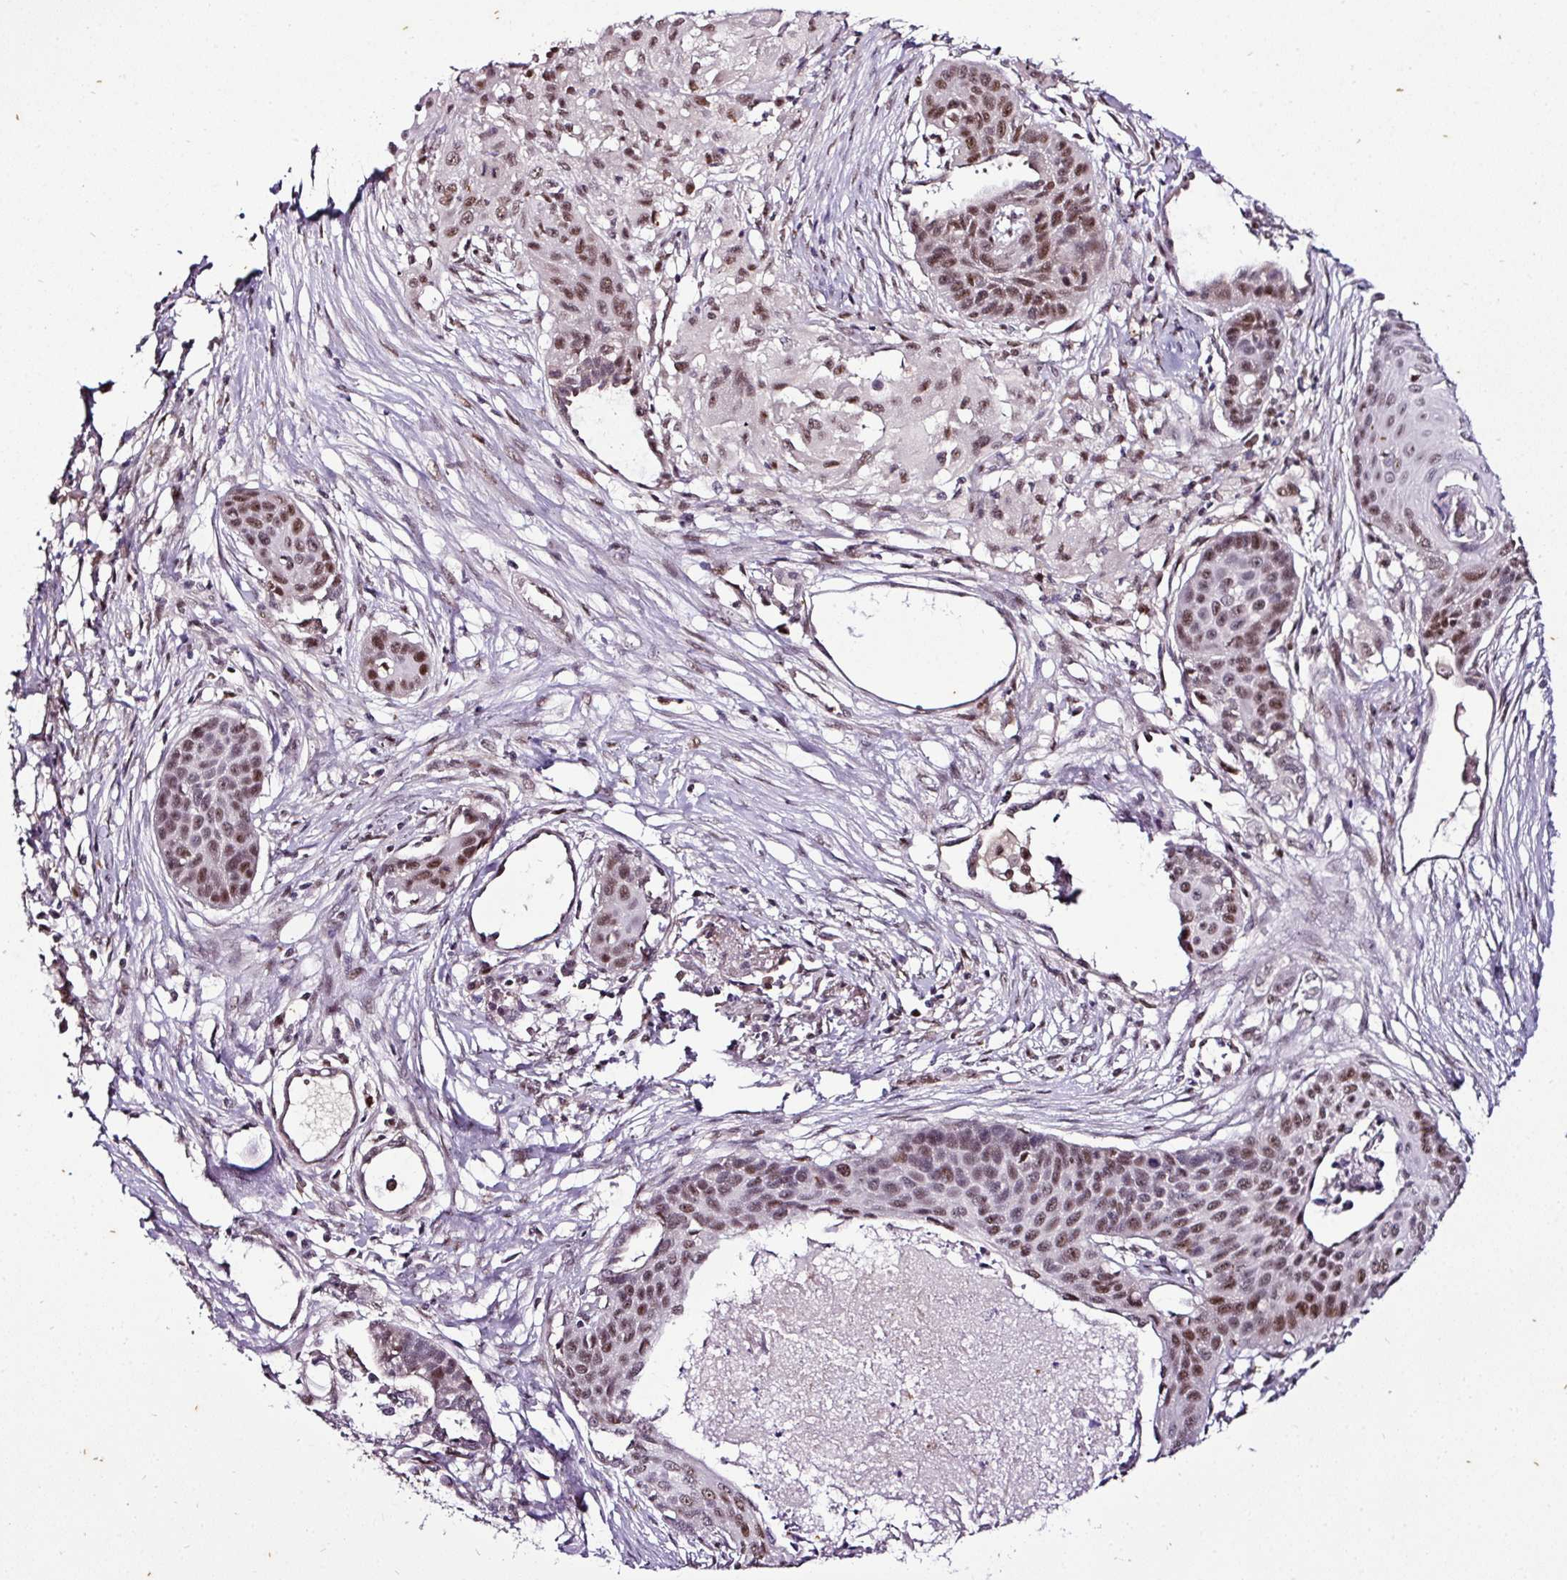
{"staining": {"intensity": "moderate", "quantity": ">75%", "location": "nuclear"}, "tissue": "lung cancer", "cell_type": "Tumor cells", "image_type": "cancer", "snomed": [{"axis": "morphology", "description": "Squamous cell carcinoma, NOS"}, {"axis": "topography", "description": "Lung"}], "caption": "Tumor cells show moderate nuclear staining in approximately >75% of cells in squamous cell carcinoma (lung).", "gene": "KLF16", "patient": {"sex": "male", "age": 71}}